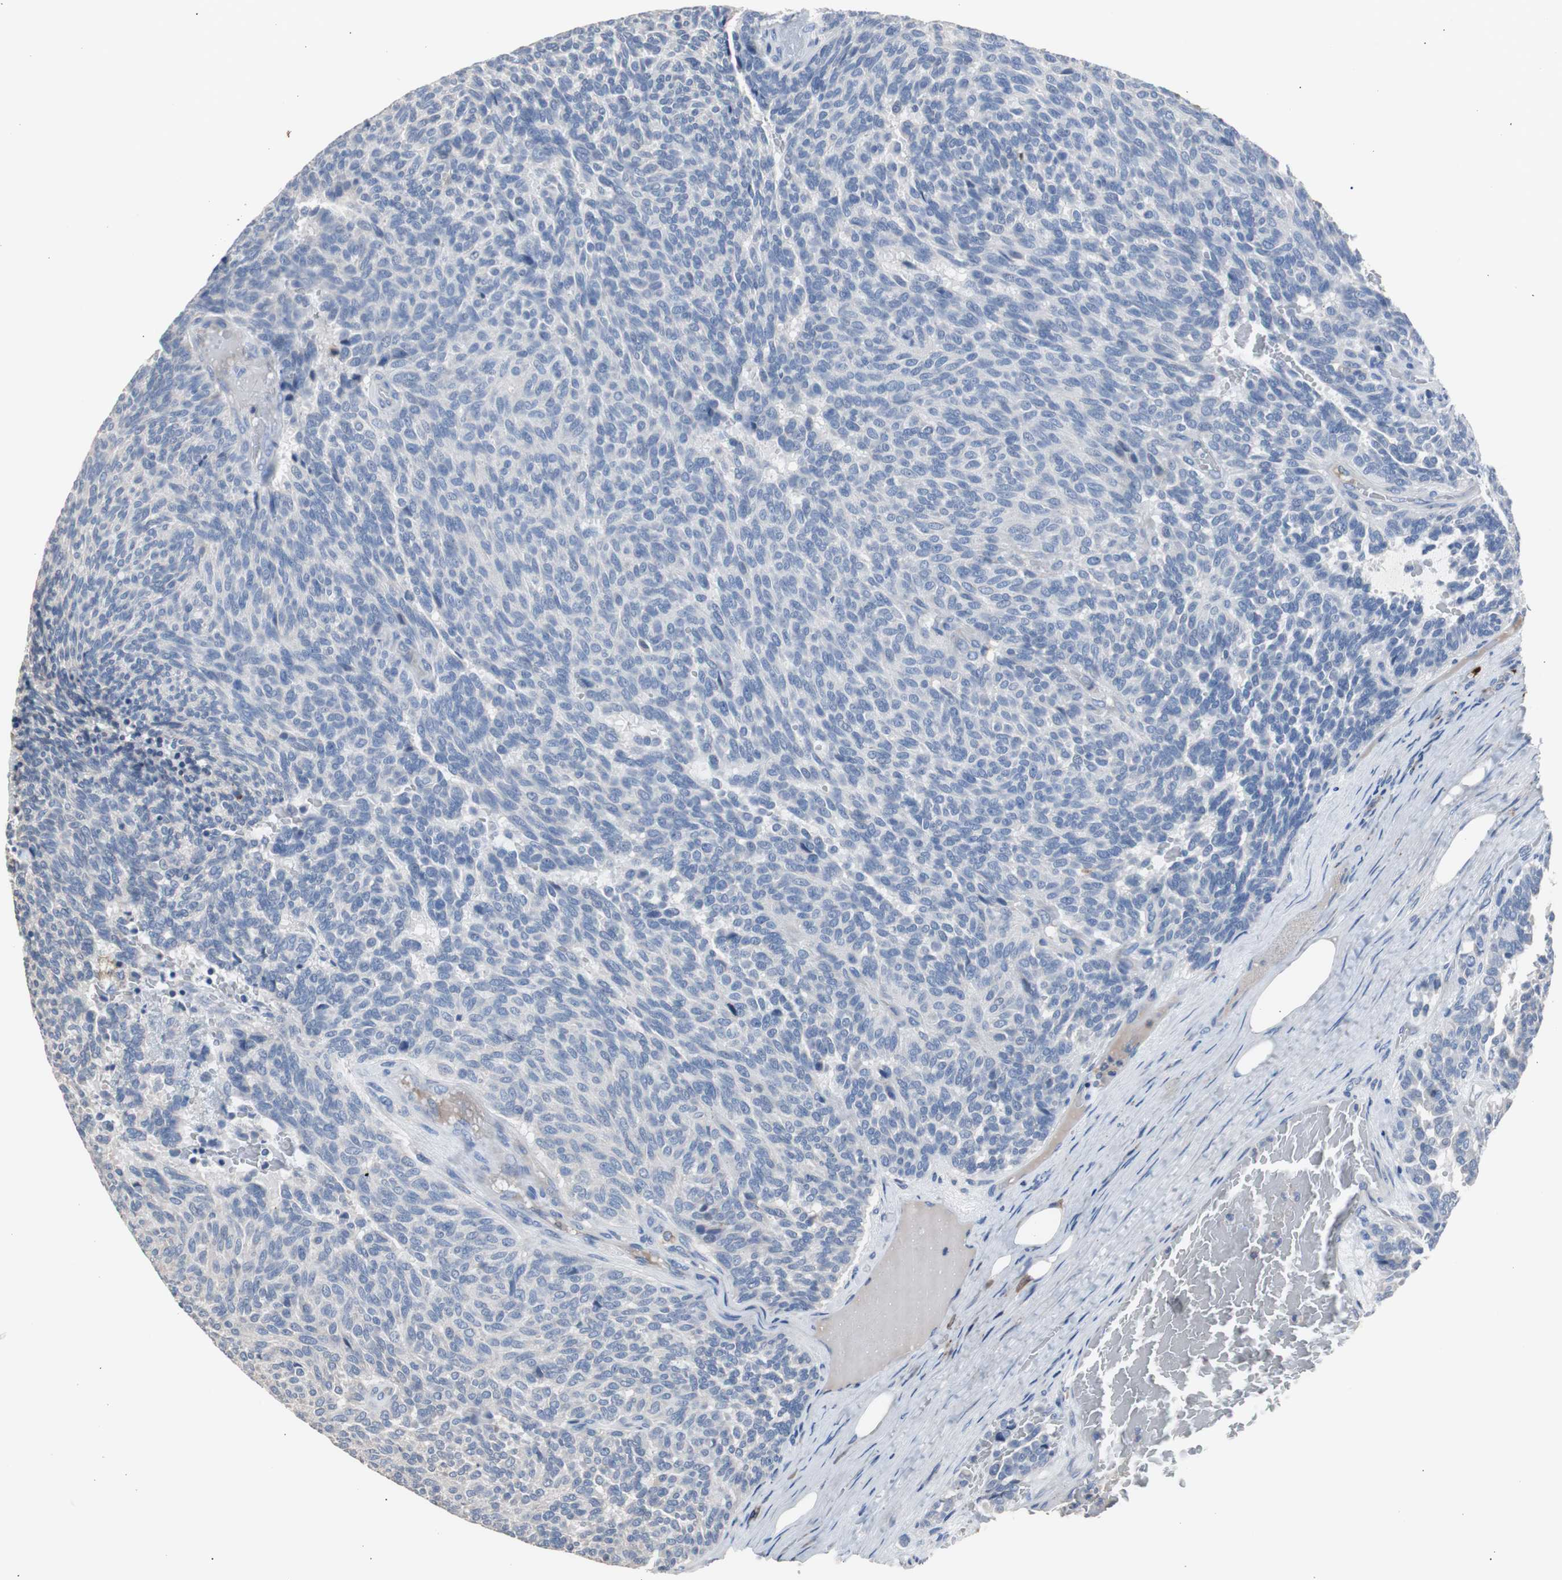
{"staining": {"intensity": "negative", "quantity": "none", "location": "none"}, "tissue": "carcinoid", "cell_type": "Tumor cells", "image_type": "cancer", "snomed": [{"axis": "morphology", "description": "Carcinoid, malignant, NOS"}, {"axis": "topography", "description": "Pancreas"}], "caption": "High power microscopy image of an immunohistochemistry (IHC) photomicrograph of carcinoid, revealing no significant staining in tumor cells.", "gene": "FCGR2B", "patient": {"sex": "female", "age": 54}}